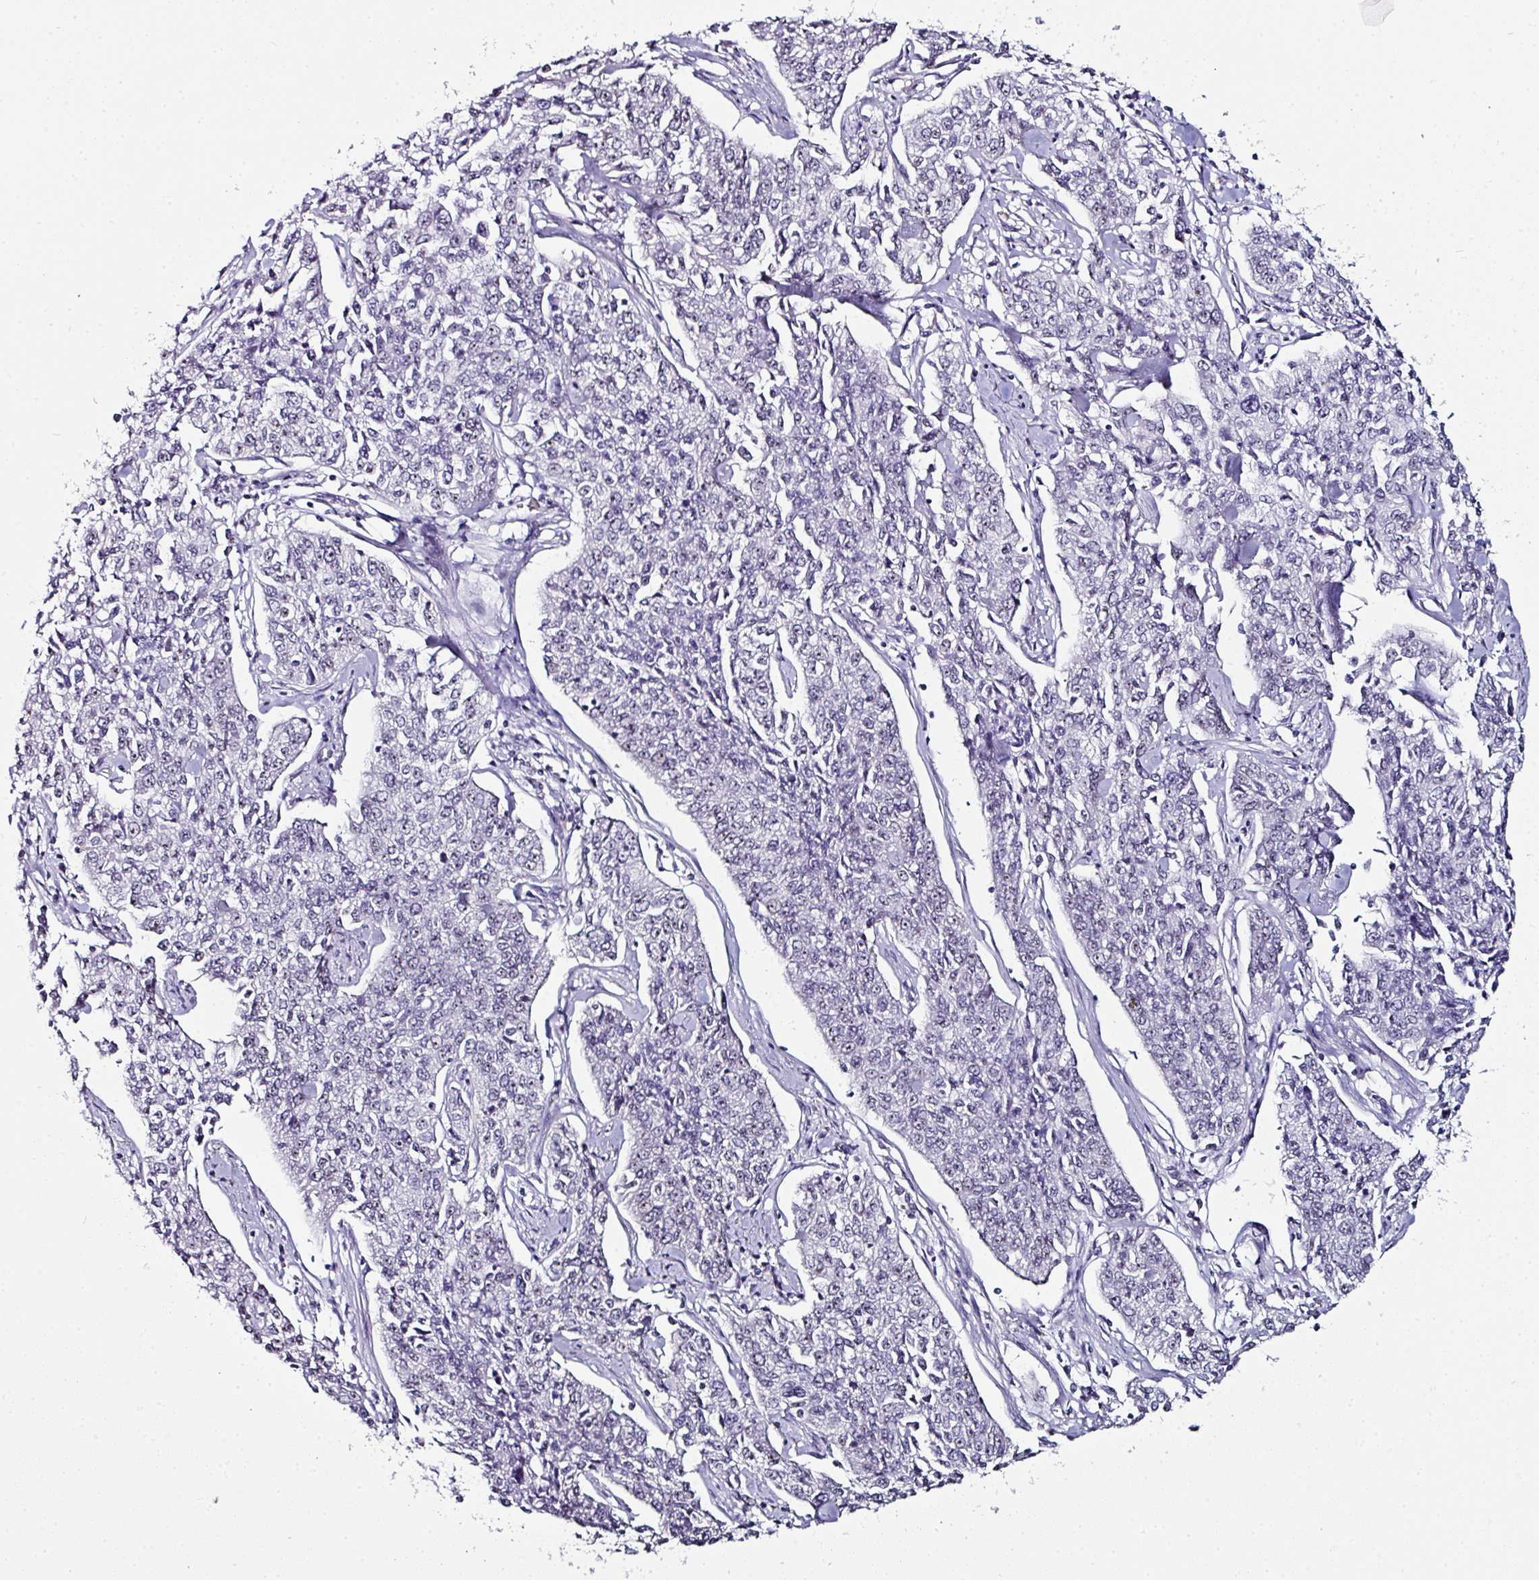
{"staining": {"intensity": "weak", "quantity": "<25%", "location": "nuclear"}, "tissue": "cervical cancer", "cell_type": "Tumor cells", "image_type": "cancer", "snomed": [{"axis": "morphology", "description": "Squamous cell carcinoma, NOS"}, {"axis": "topography", "description": "Cervix"}], "caption": "Immunohistochemical staining of cervical cancer exhibits no significant expression in tumor cells.", "gene": "NACC2", "patient": {"sex": "female", "age": 35}}